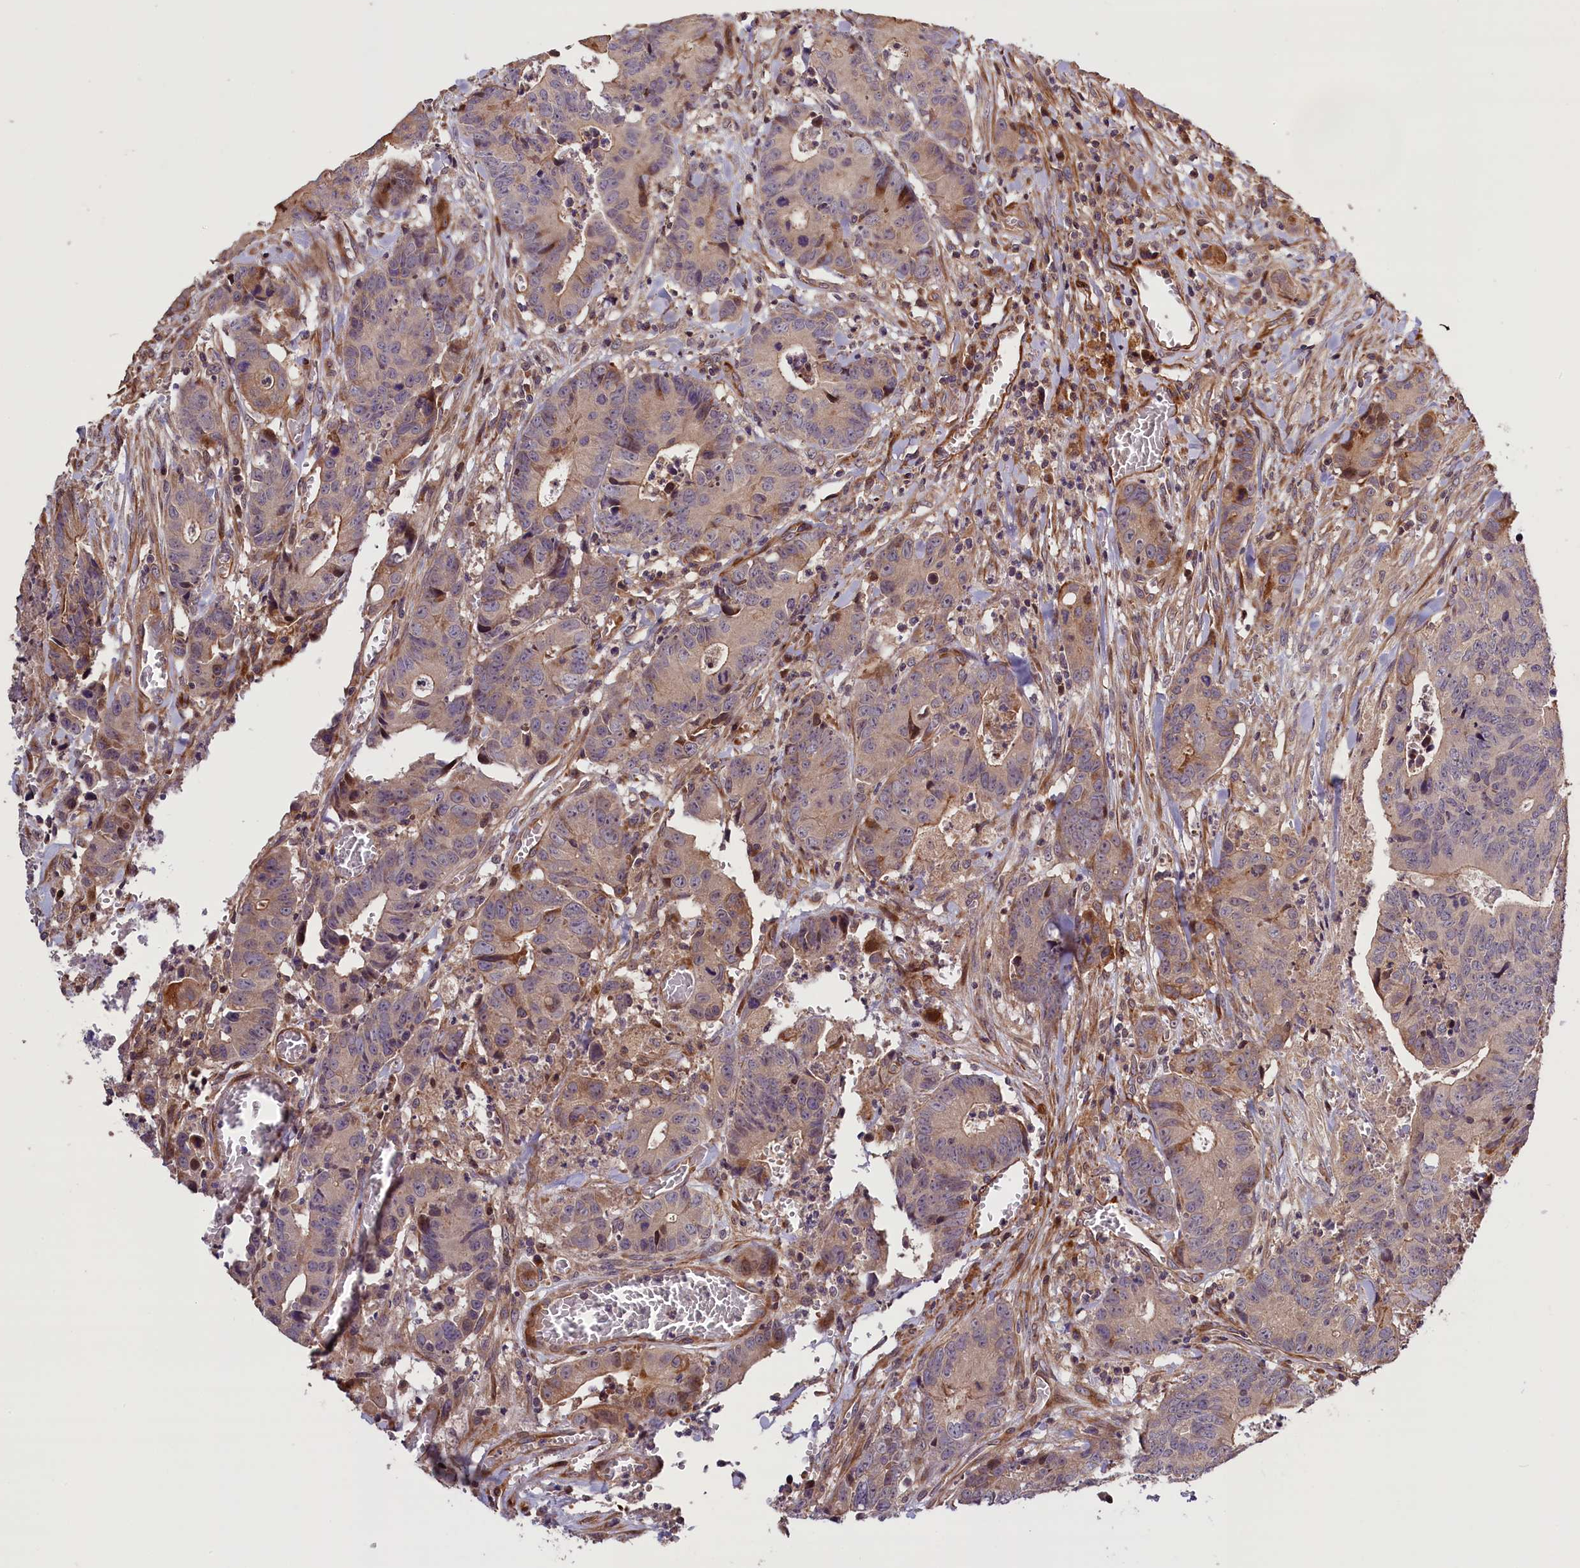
{"staining": {"intensity": "weak", "quantity": "25%-75%", "location": "cytoplasmic/membranous"}, "tissue": "colorectal cancer", "cell_type": "Tumor cells", "image_type": "cancer", "snomed": [{"axis": "morphology", "description": "Adenocarcinoma, NOS"}, {"axis": "topography", "description": "Colon"}], "caption": "Protein expression analysis of human colorectal cancer reveals weak cytoplasmic/membranous expression in about 25%-75% of tumor cells.", "gene": "DNAJB9", "patient": {"sex": "female", "age": 57}}